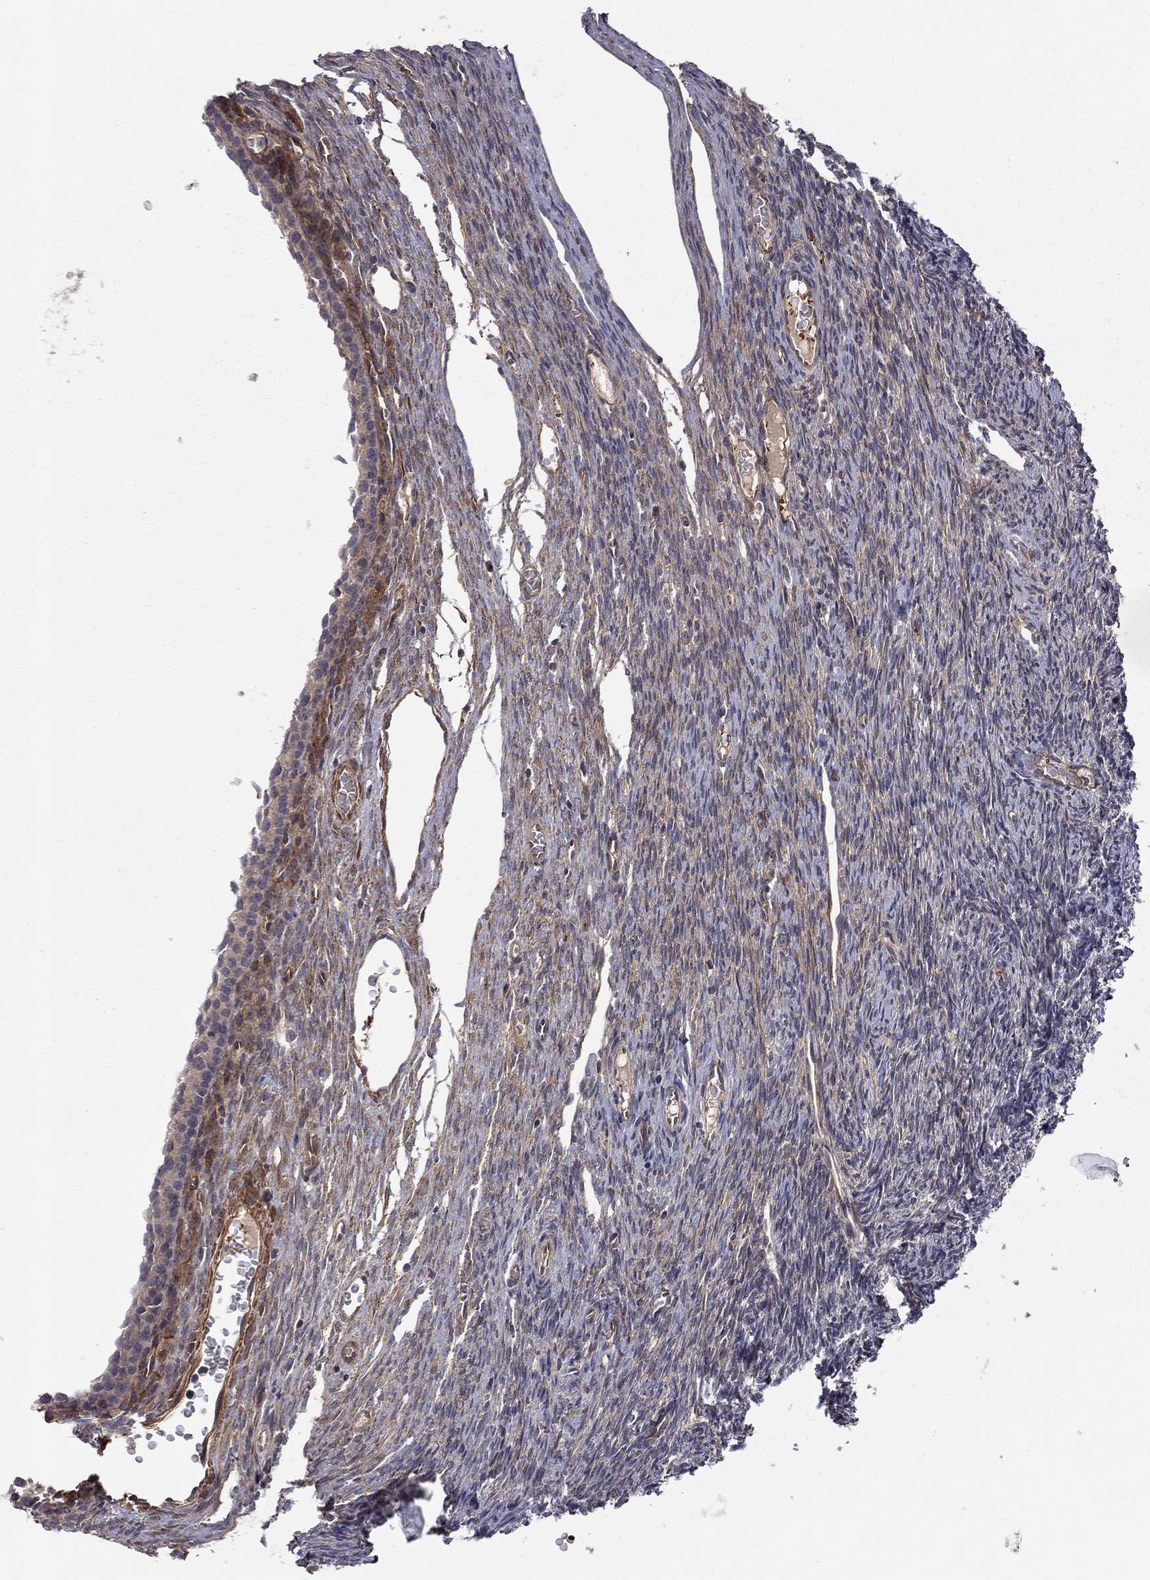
{"staining": {"intensity": "weak", "quantity": "25%-75%", "location": "cytoplasmic/membranous"}, "tissue": "ovary", "cell_type": "Follicle cells", "image_type": "normal", "snomed": [{"axis": "morphology", "description": "Normal tissue, NOS"}, {"axis": "topography", "description": "Ovary"}], "caption": "Ovary stained with a brown dye exhibits weak cytoplasmic/membranous positive positivity in about 25%-75% of follicle cells.", "gene": "EXOC3L2", "patient": {"sex": "female", "age": 27}}